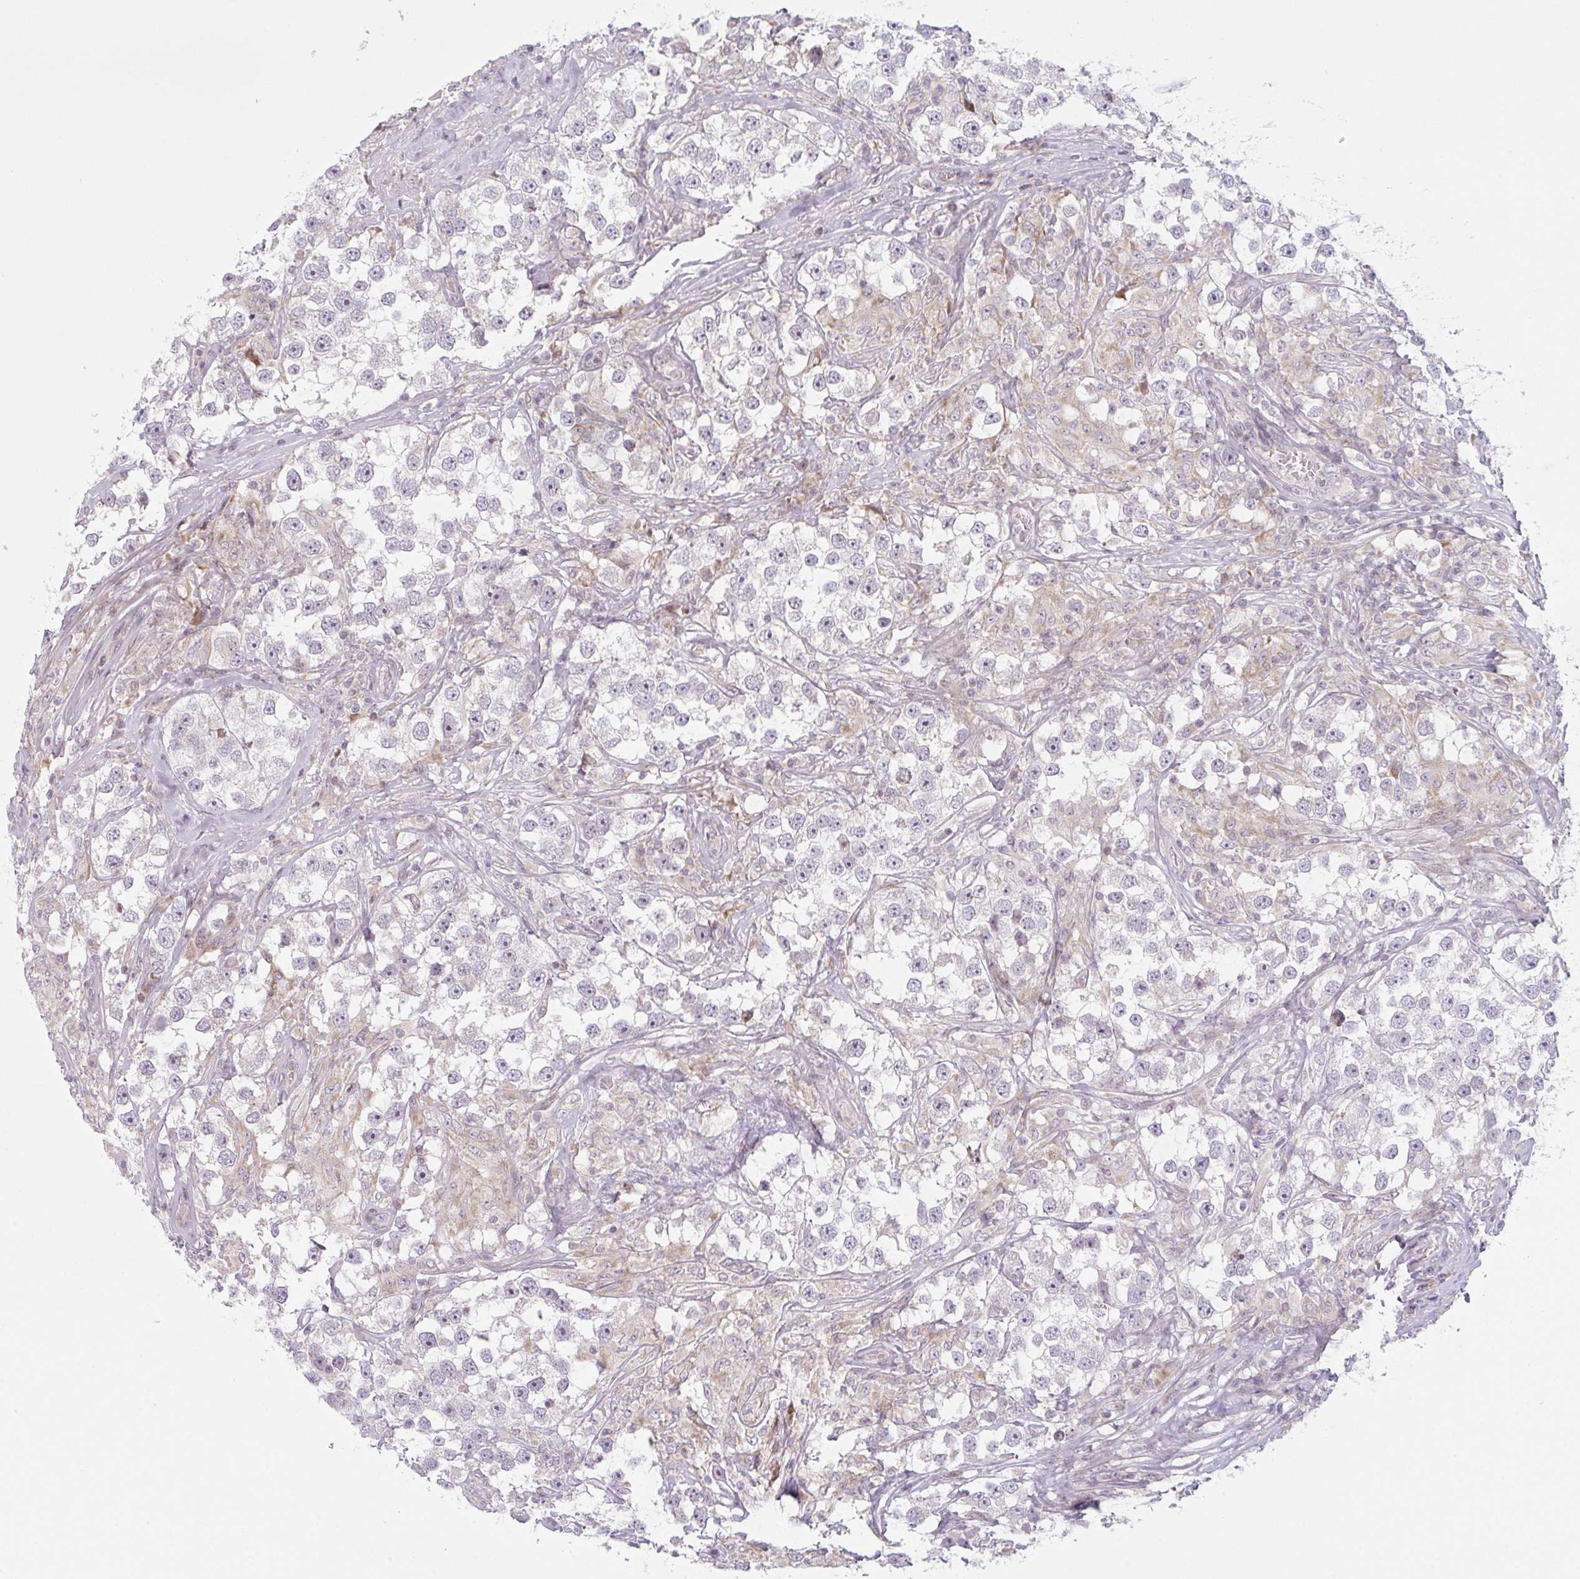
{"staining": {"intensity": "negative", "quantity": "none", "location": "none"}, "tissue": "testis cancer", "cell_type": "Tumor cells", "image_type": "cancer", "snomed": [{"axis": "morphology", "description": "Seminoma, NOS"}, {"axis": "topography", "description": "Testis"}], "caption": "Immunohistochemical staining of testis seminoma exhibits no significant positivity in tumor cells.", "gene": "TMEM237", "patient": {"sex": "male", "age": 46}}